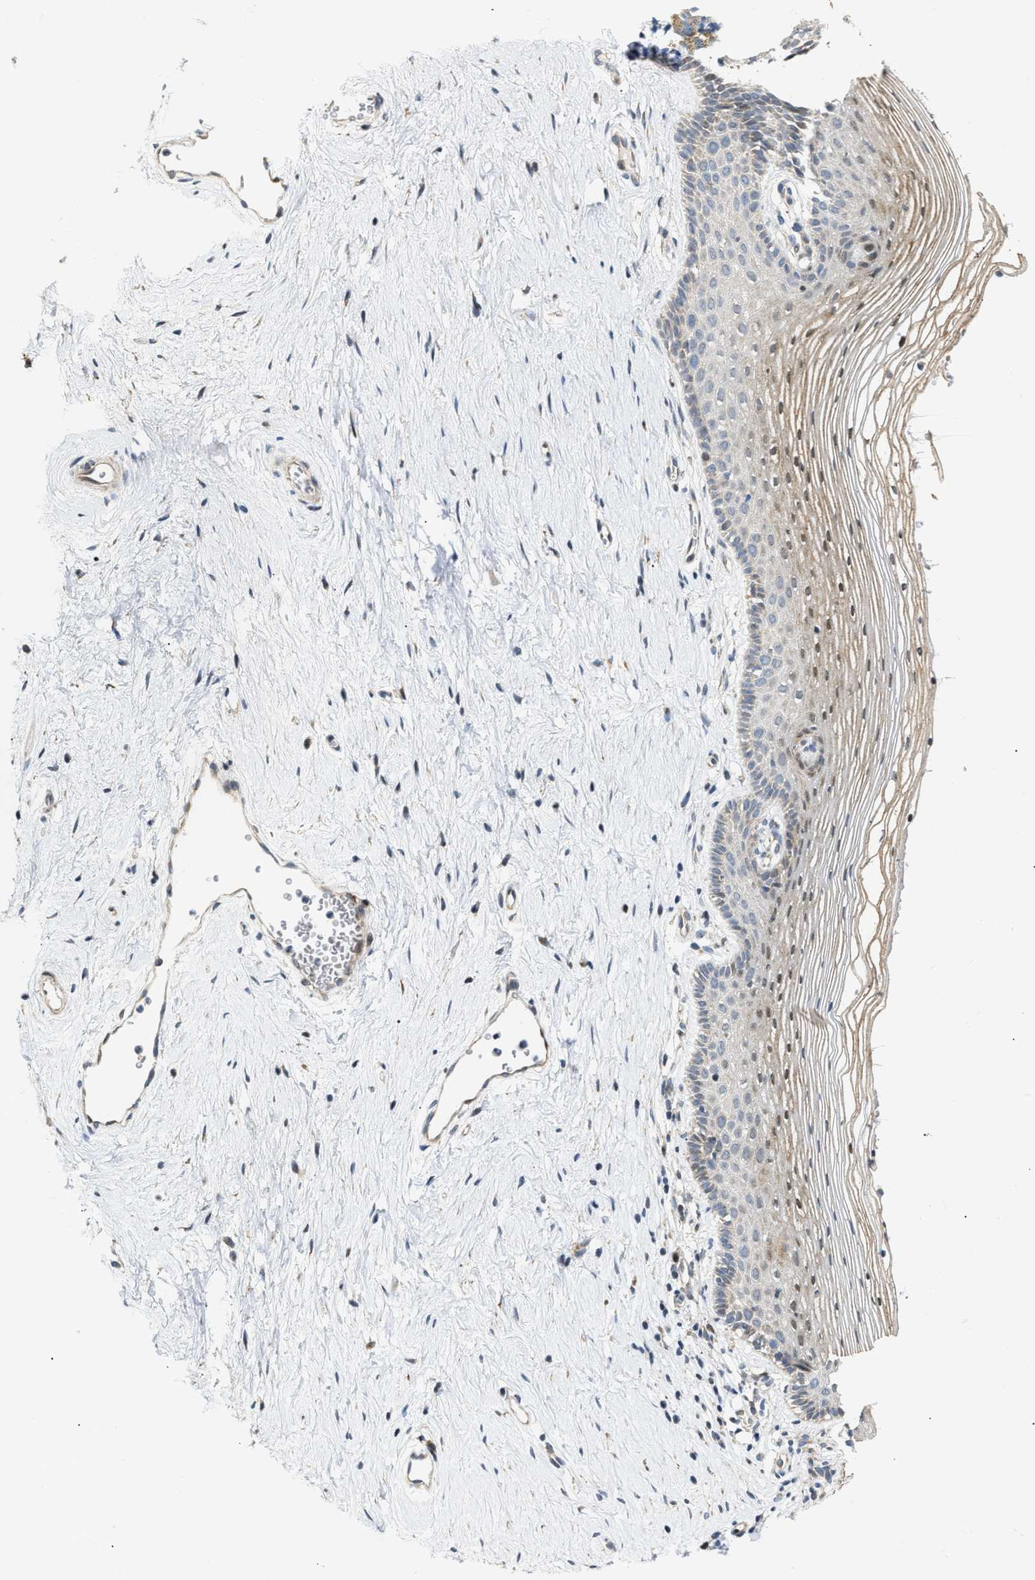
{"staining": {"intensity": "moderate", "quantity": "25%-75%", "location": "cytoplasmic/membranous,nuclear"}, "tissue": "vagina", "cell_type": "Squamous epithelial cells", "image_type": "normal", "snomed": [{"axis": "morphology", "description": "Normal tissue, NOS"}, {"axis": "topography", "description": "Vagina"}], "caption": "Vagina stained with DAB (3,3'-diaminobenzidine) immunohistochemistry (IHC) exhibits medium levels of moderate cytoplasmic/membranous,nuclear expression in about 25%-75% of squamous epithelial cells.", "gene": "DEPTOR", "patient": {"sex": "female", "age": 32}}